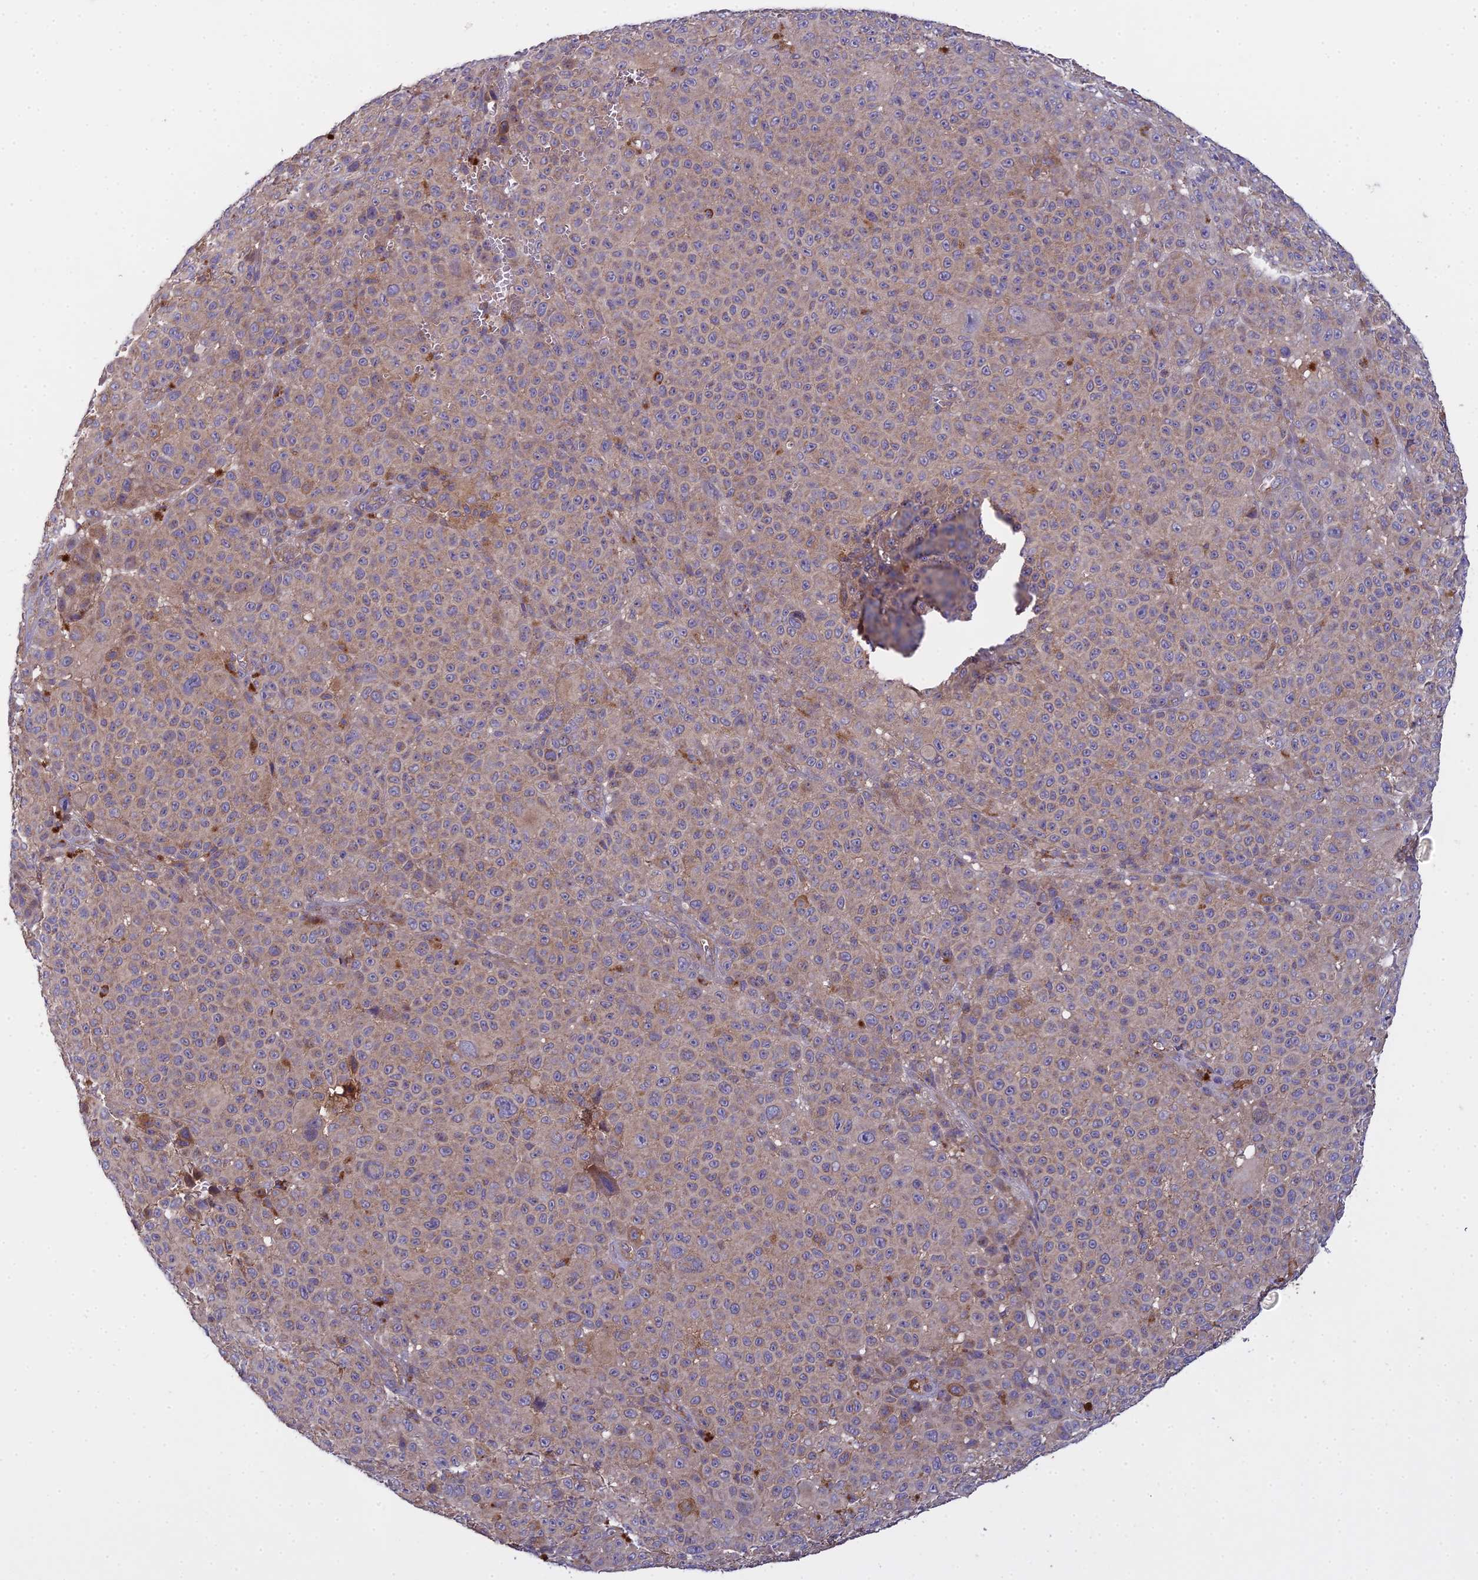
{"staining": {"intensity": "weak", "quantity": "25%-75%", "location": "cytoplasmic/membranous"}, "tissue": "melanoma", "cell_type": "Tumor cells", "image_type": "cancer", "snomed": [{"axis": "morphology", "description": "Malignant melanoma, NOS"}, {"axis": "topography", "description": "Skin"}], "caption": "A low amount of weak cytoplasmic/membranous positivity is identified in approximately 25%-75% of tumor cells in melanoma tissue.", "gene": "CCDC167", "patient": {"sex": "female", "age": 94}}